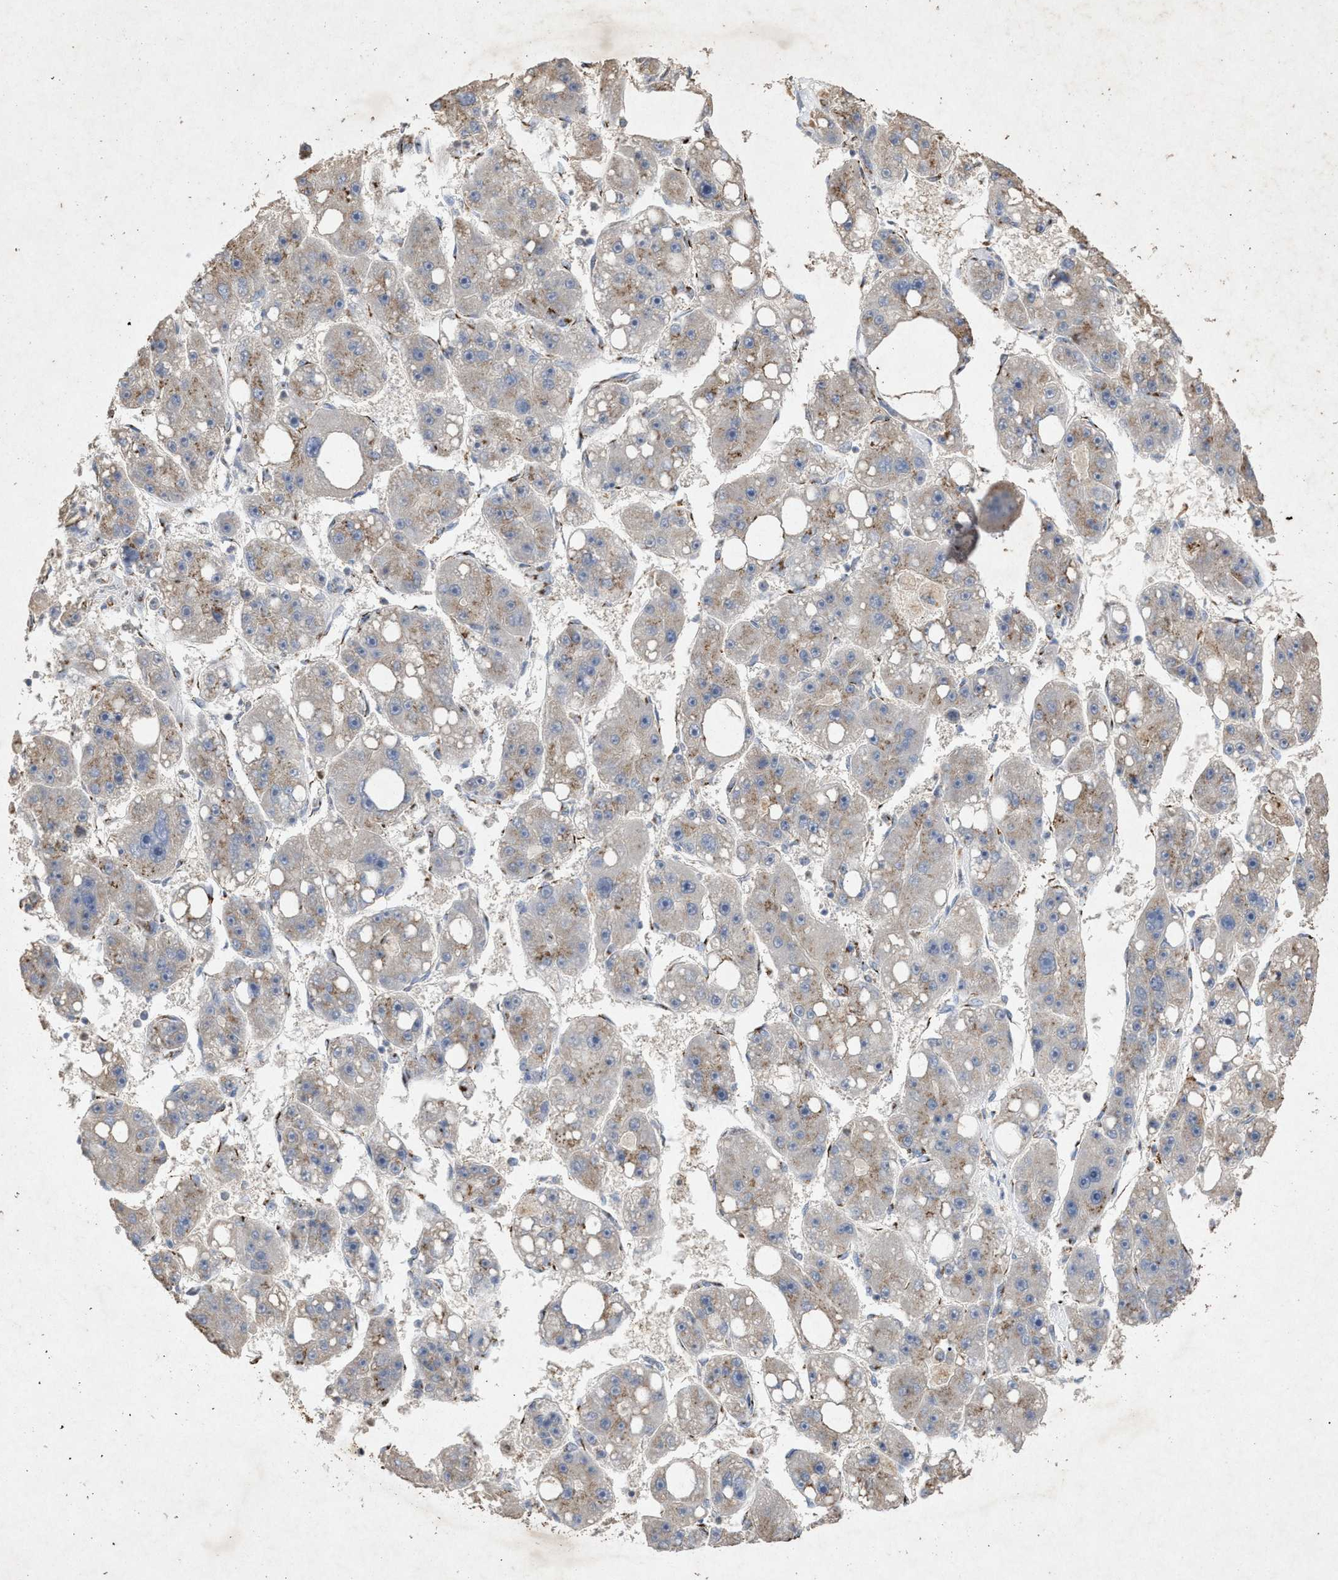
{"staining": {"intensity": "weak", "quantity": "<25%", "location": "cytoplasmic/membranous"}, "tissue": "liver cancer", "cell_type": "Tumor cells", "image_type": "cancer", "snomed": [{"axis": "morphology", "description": "Carcinoma, Hepatocellular, NOS"}, {"axis": "topography", "description": "Liver"}], "caption": "Image shows no significant protein staining in tumor cells of hepatocellular carcinoma (liver).", "gene": "MAN2A1", "patient": {"sex": "female", "age": 61}}